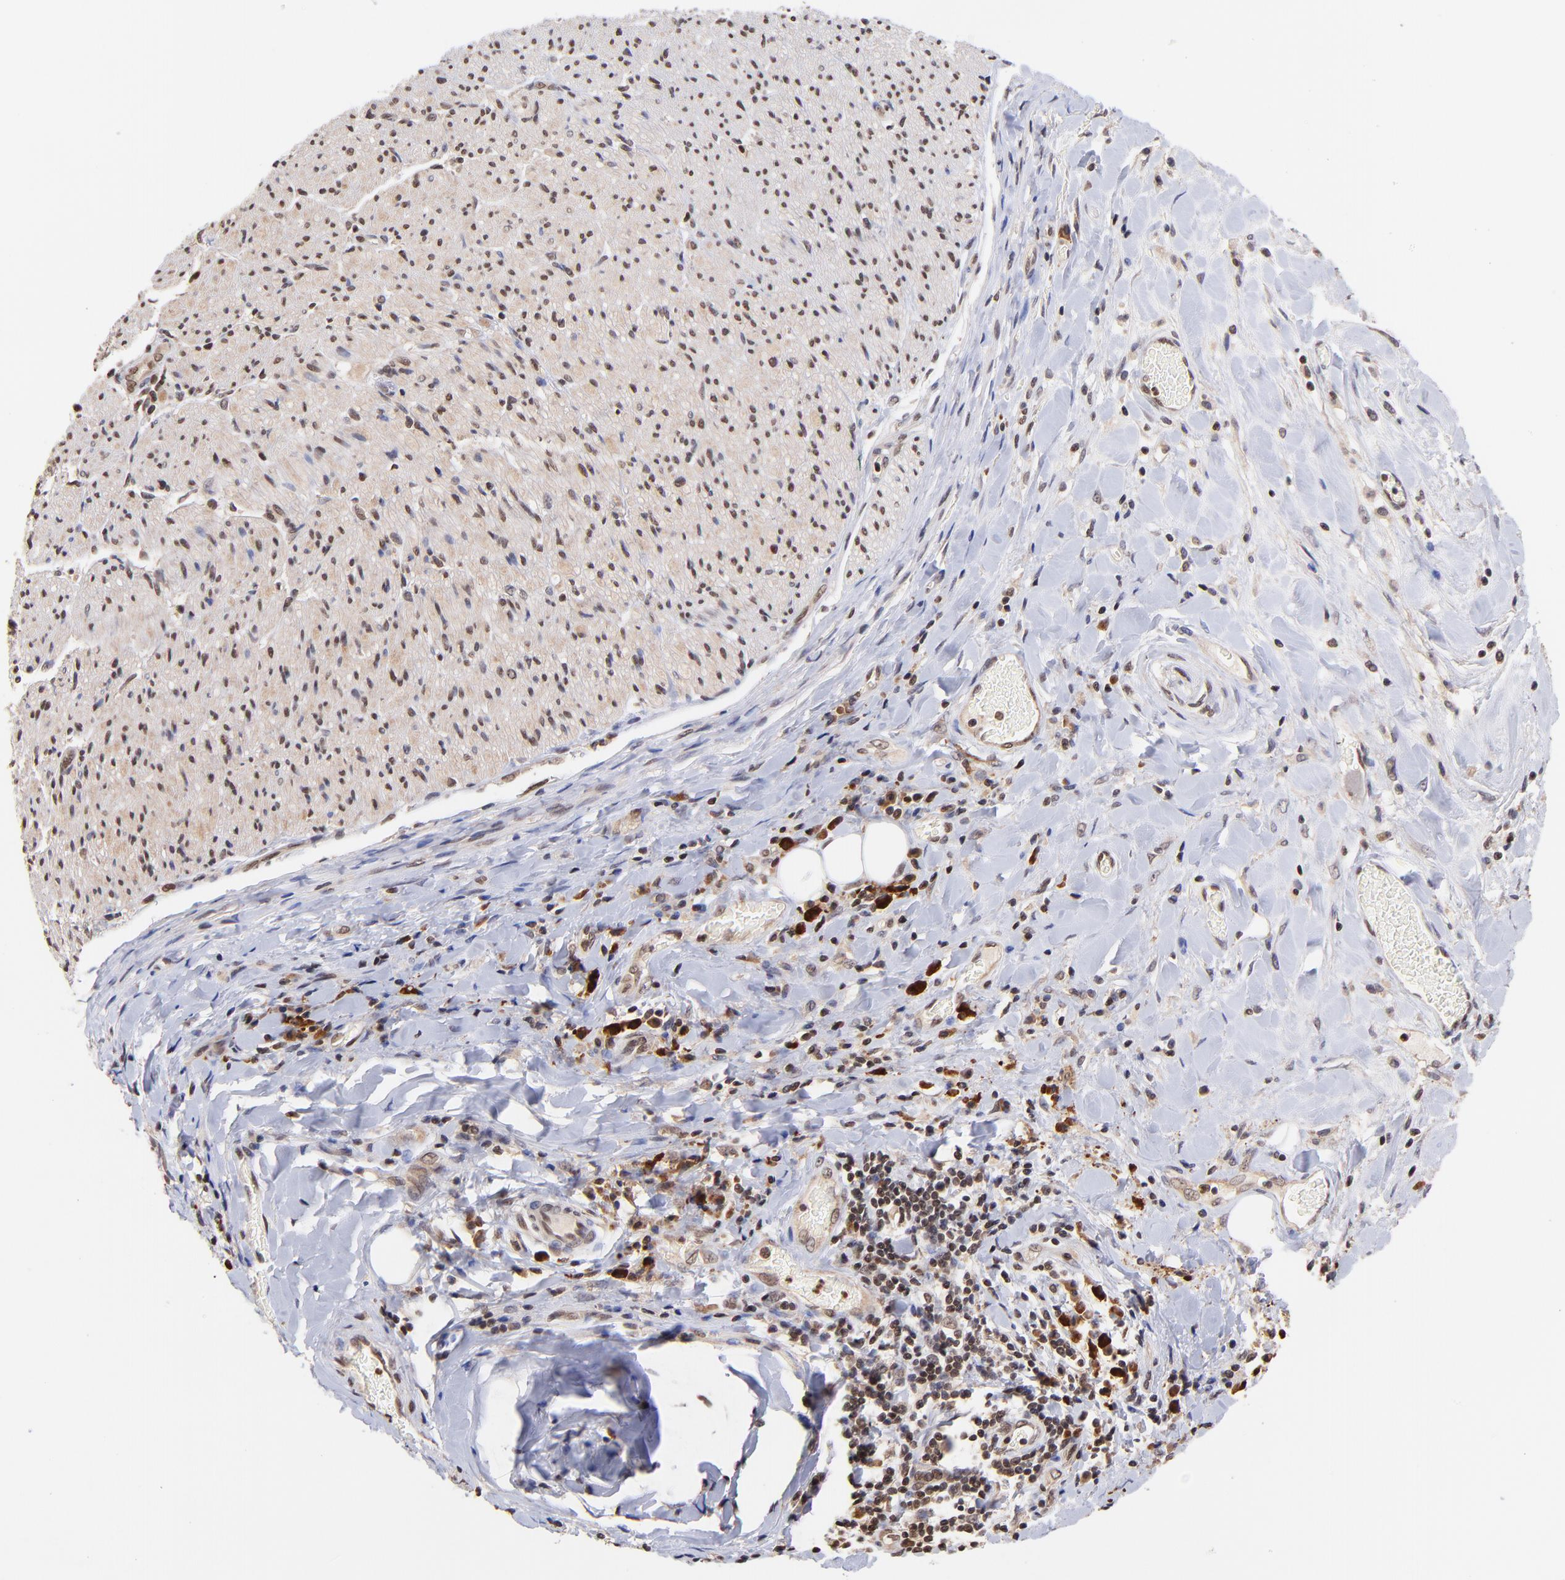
{"staining": {"intensity": "weak", "quantity": ">75%", "location": "cytoplasmic/membranous"}, "tissue": "liver cancer", "cell_type": "Tumor cells", "image_type": "cancer", "snomed": [{"axis": "morphology", "description": "Cholangiocarcinoma"}, {"axis": "topography", "description": "Liver"}], "caption": "DAB immunohistochemical staining of human liver cancer (cholangiocarcinoma) reveals weak cytoplasmic/membranous protein staining in approximately >75% of tumor cells.", "gene": "WDR25", "patient": {"sex": "male", "age": 58}}